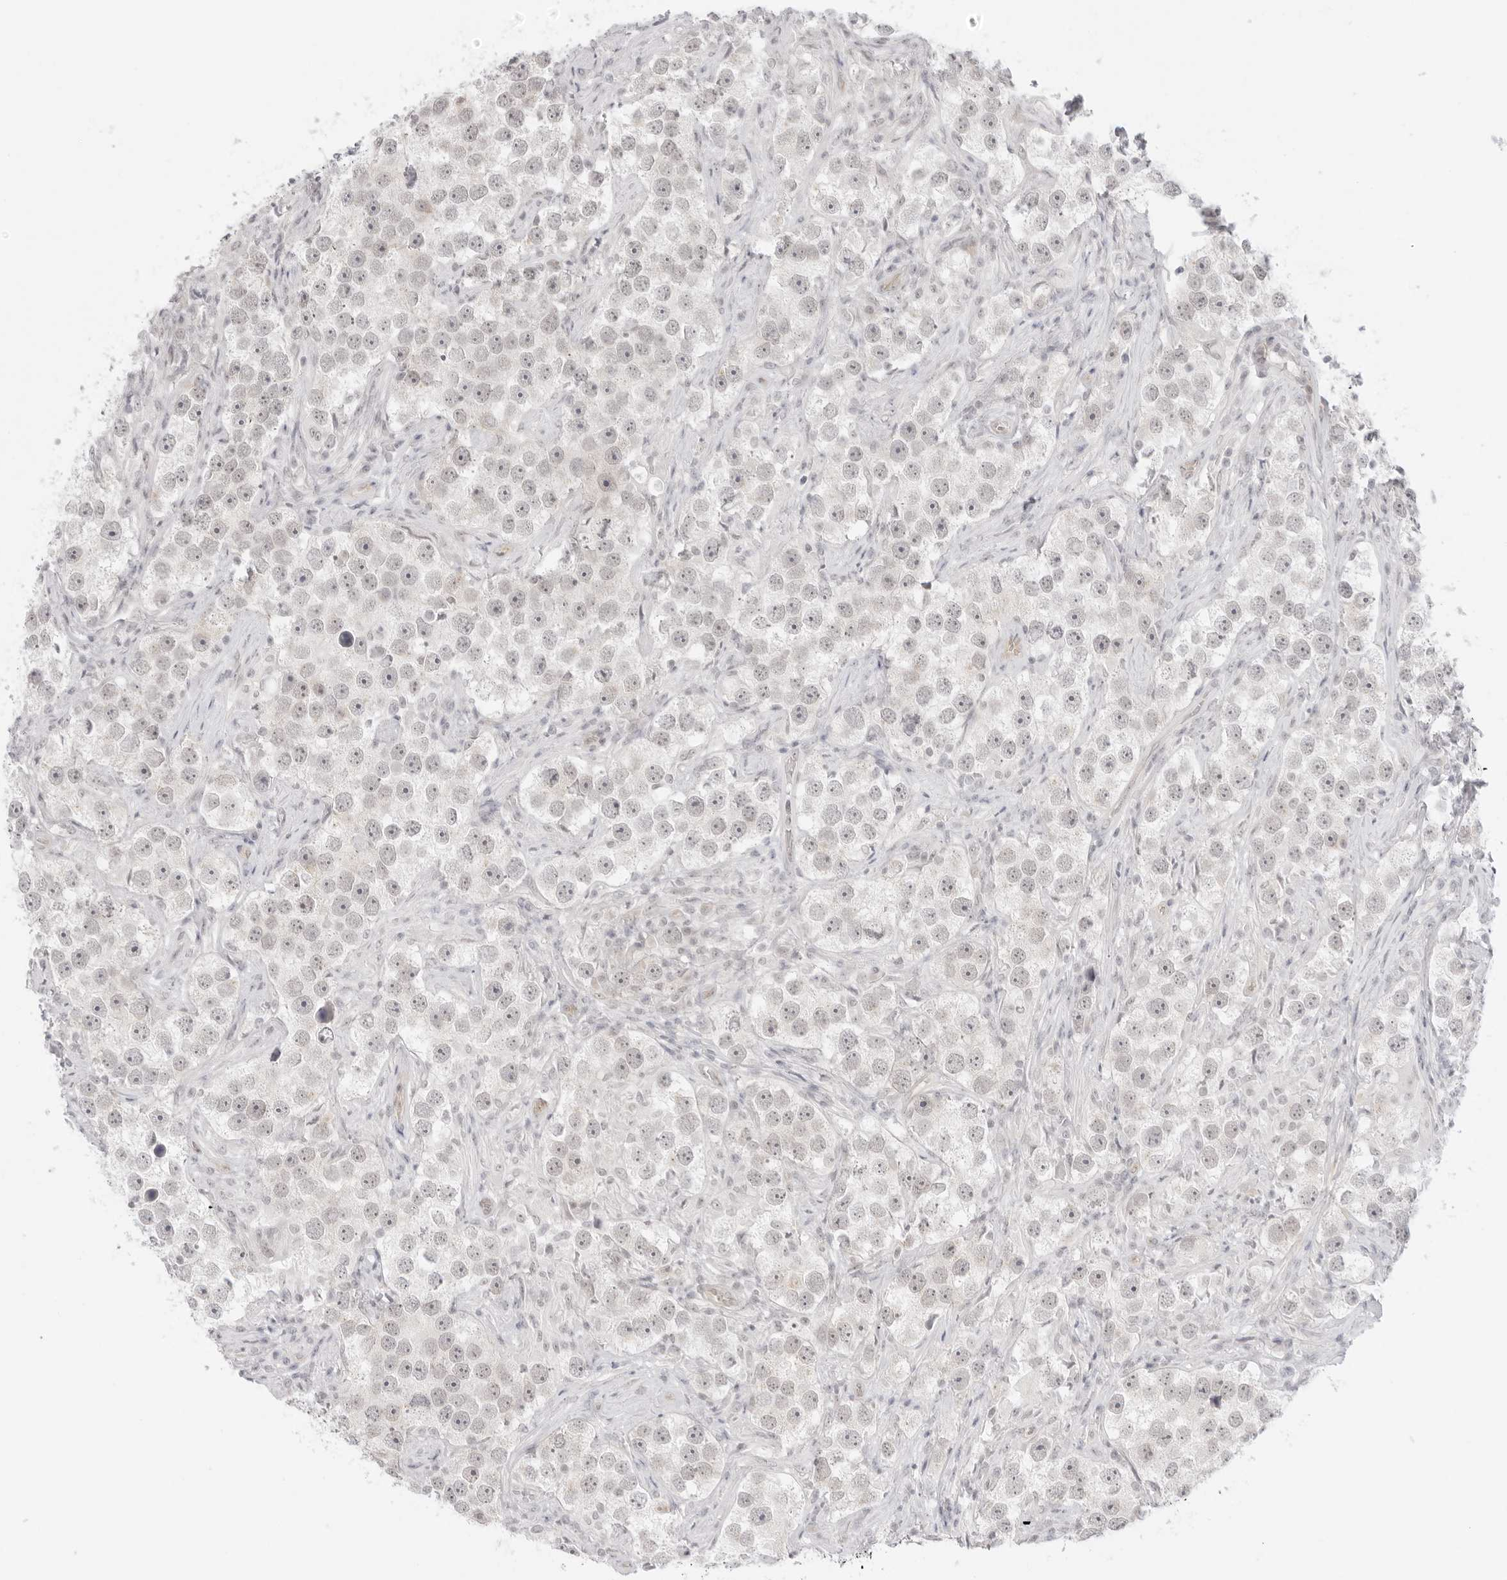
{"staining": {"intensity": "negative", "quantity": "none", "location": "none"}, "tissue": "testis cancer", "cell_type": "Tumor cells", "image_type": "cancer", "snomed": [{"axis": "morphology", "description": "Seminoma, NOS"}, {"axis": "topography", "description": "Testis"}], "caption": "Immunohistochemical staining of testis seminoma displays no significant expression in tumor cells.", "gene": "MED18", "patient": {"sex": "male", "age": 49}}